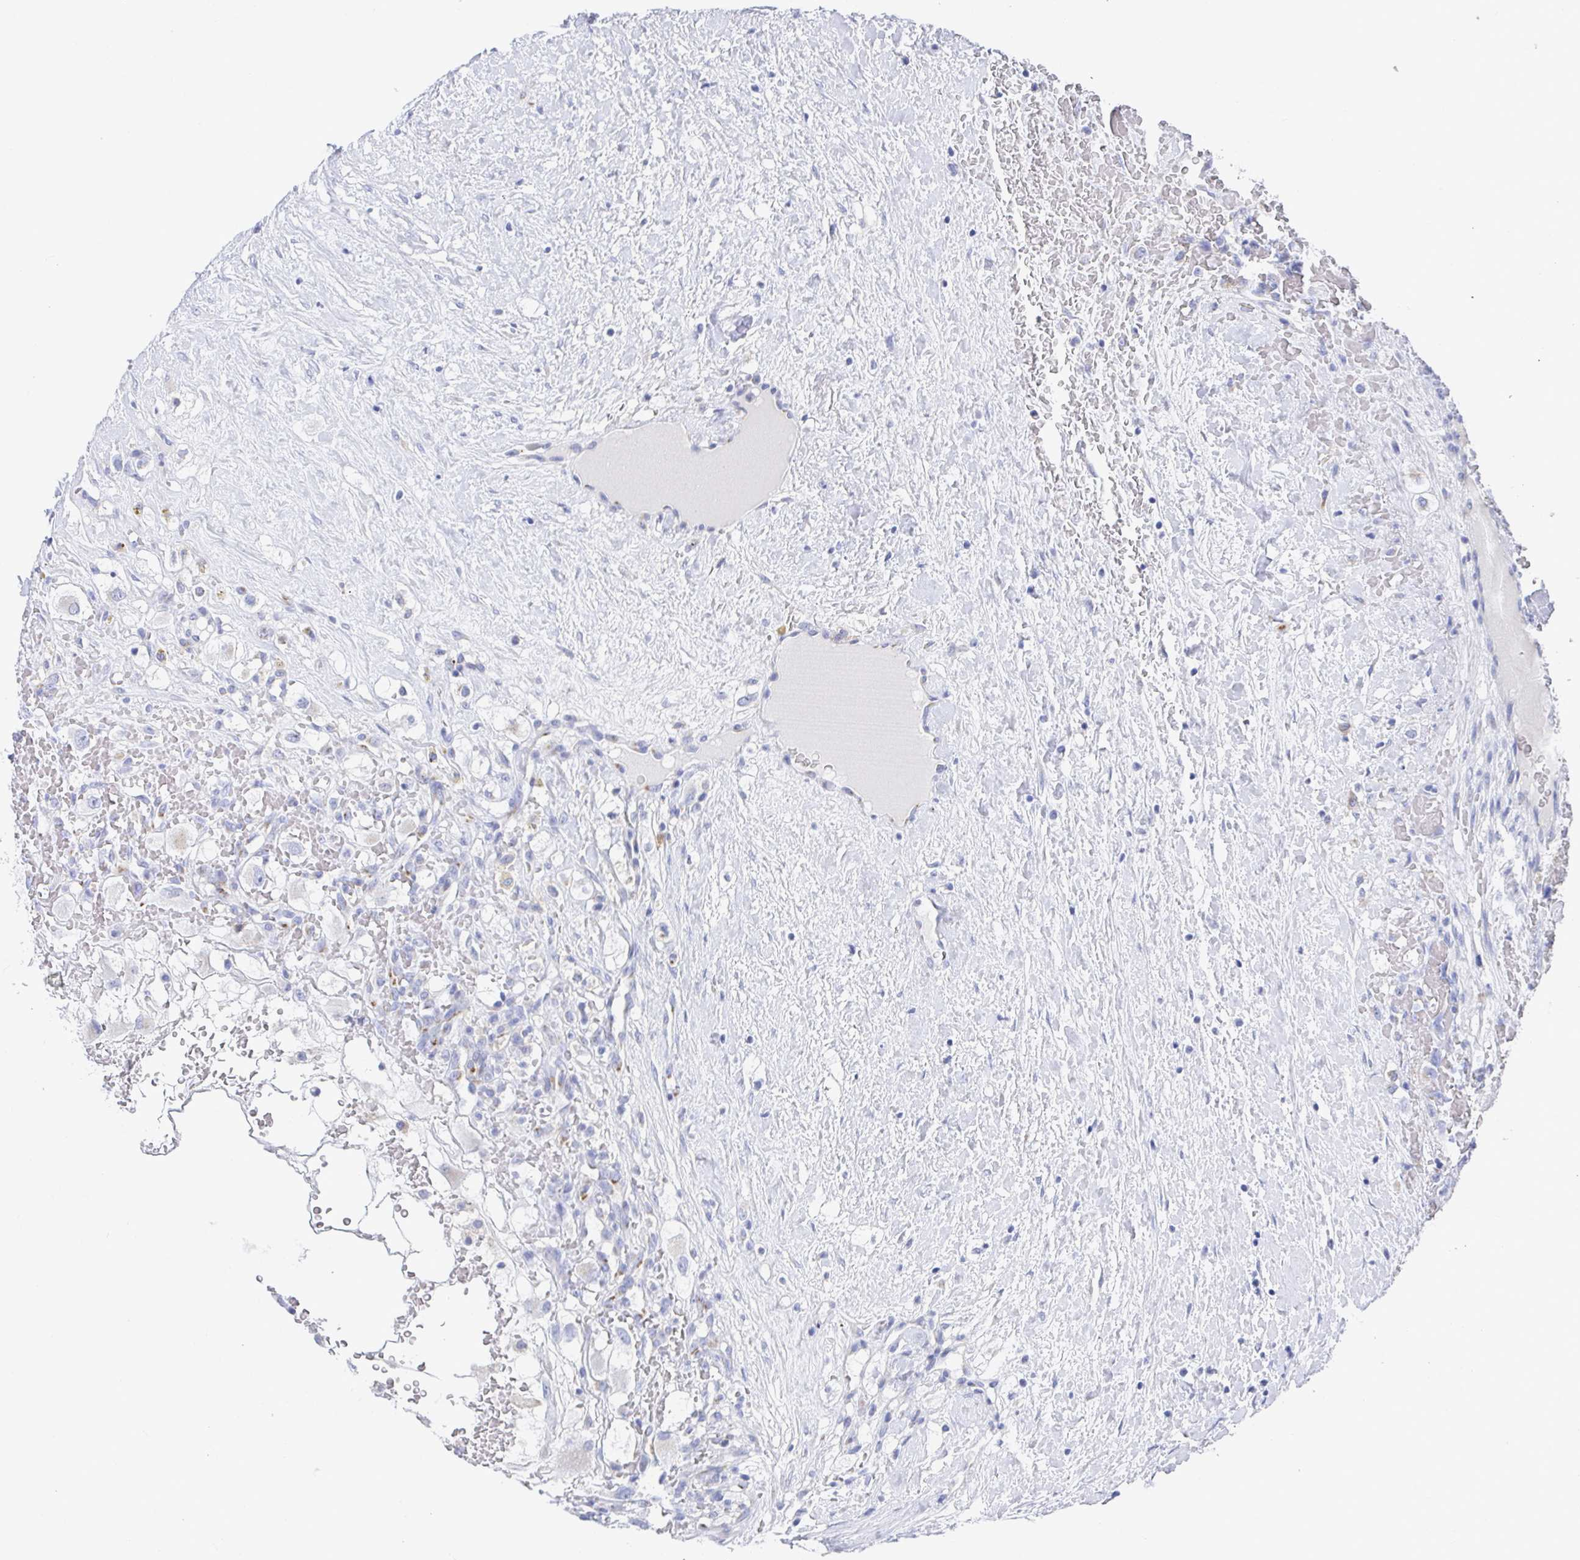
{"staining": {"intensity": "negative", "quantity": "none", "location": "none"}, "tissue": "renal cancer", "cell_type": "Tumor cells", "image_type": "cancer", "snomed": [{"axis": "morphology", "description": "Adenocarcinoma, NOS"}, {"axis": "topography", "description": "Kidney"}], "caption": "Renal cancer was stained to show a protein in brown. There is no significant positivity in tumor cells.", "gene": "TAS2R39", "patient": {"sex": "male", "age": 59}}